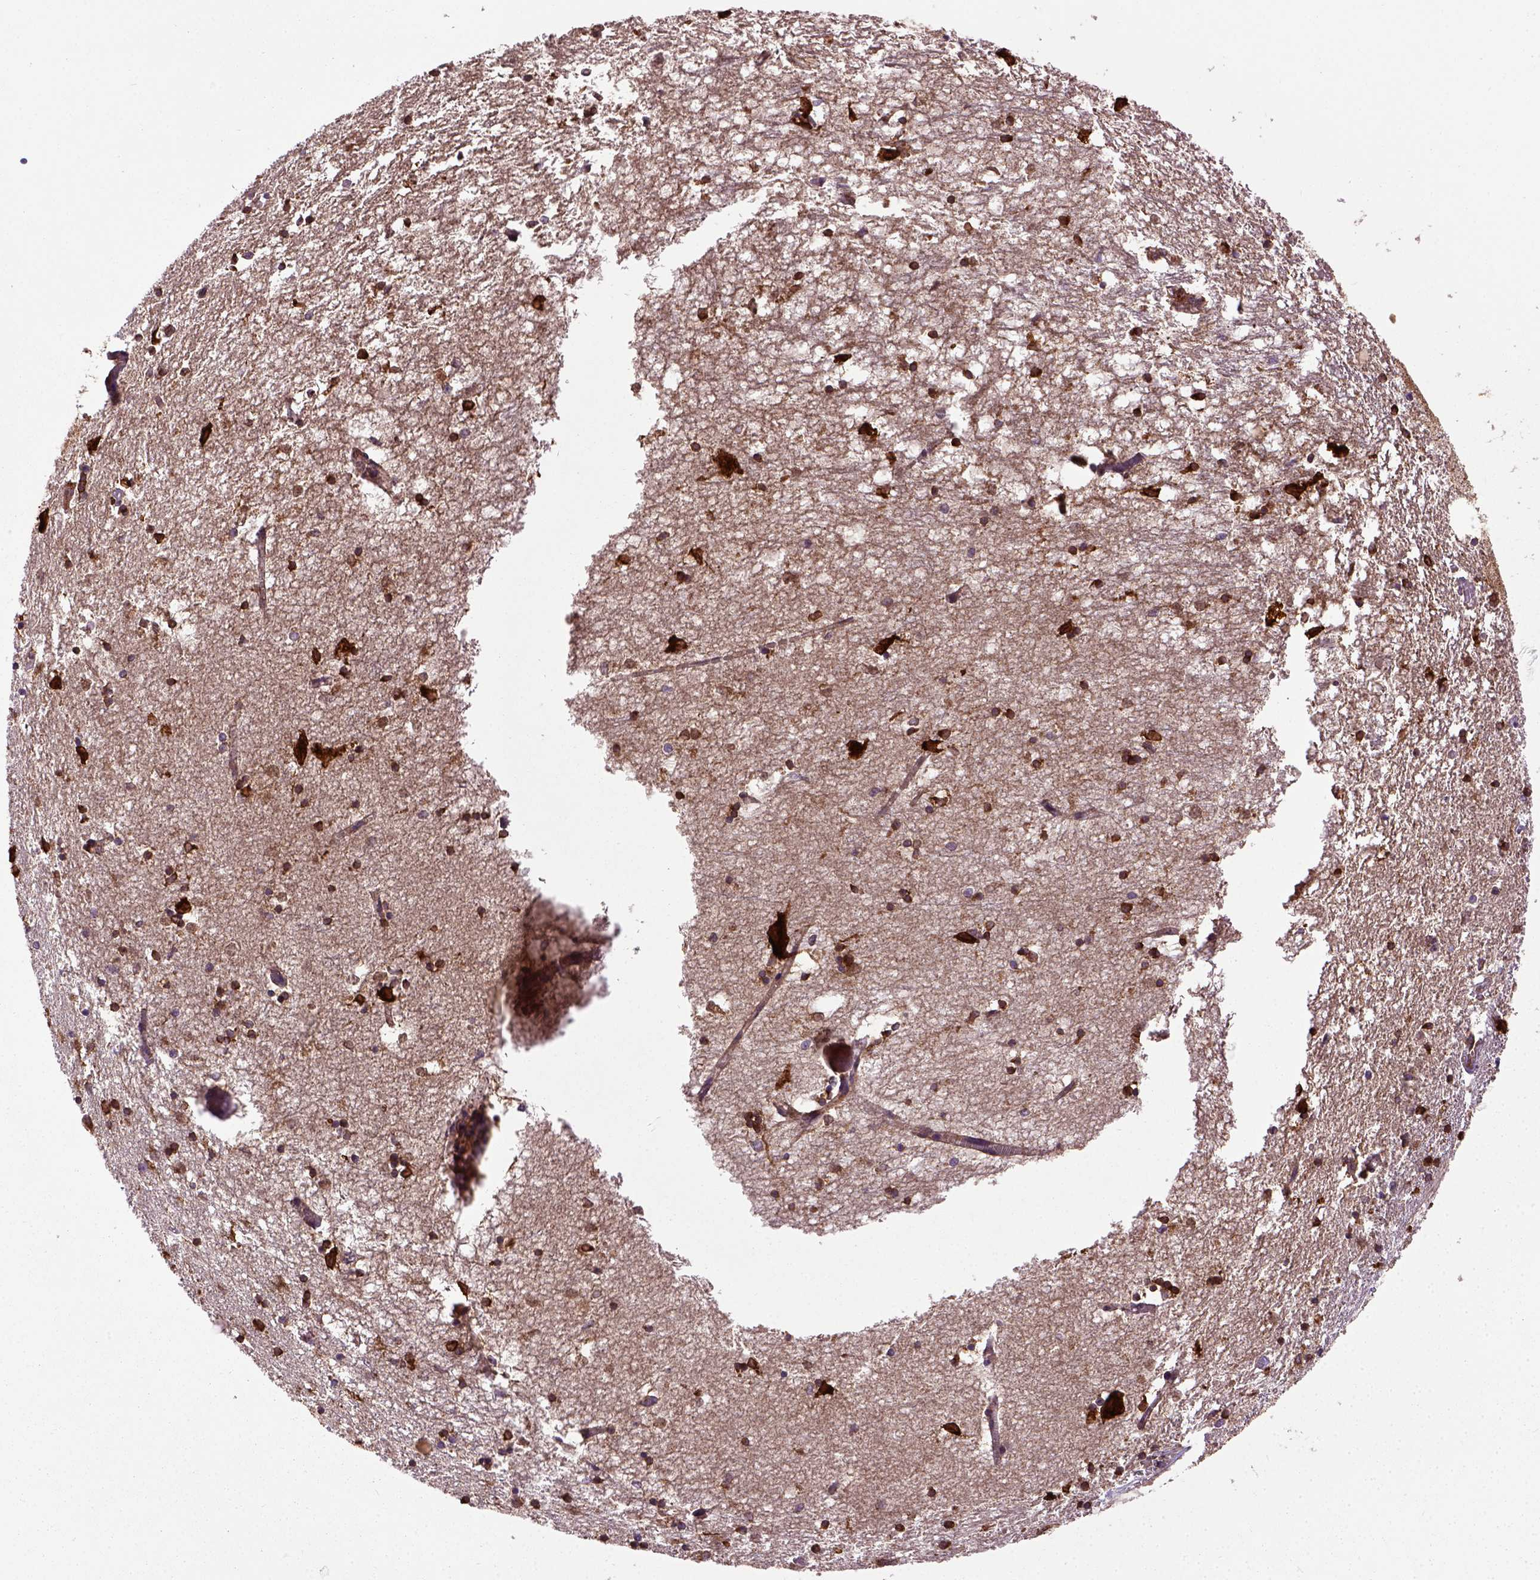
{"staining": {"intensity": "strong", "quantity": ">75%", "location": "cytoplasmic/membranous"}, "tissue": "hippocampus", "cell_type": "Glial cells", "image_type": "normal", "snomed": [{"axis": "morphology", "description": "Normal tissue, NOS"}, {"axis": "topography", "description": "Lateral ventricle wall"}, {"axis": "topography", "description": "Hippocampus"}], "caption": "IHC of benign human hippocampus displays high levels of strong cytoplasmic/membranous expression in about >75% of glial cells. Nuclei are stained in blue.", "gene": "CAPRIN1", "patient": {"sex": "female", "age": 63}}